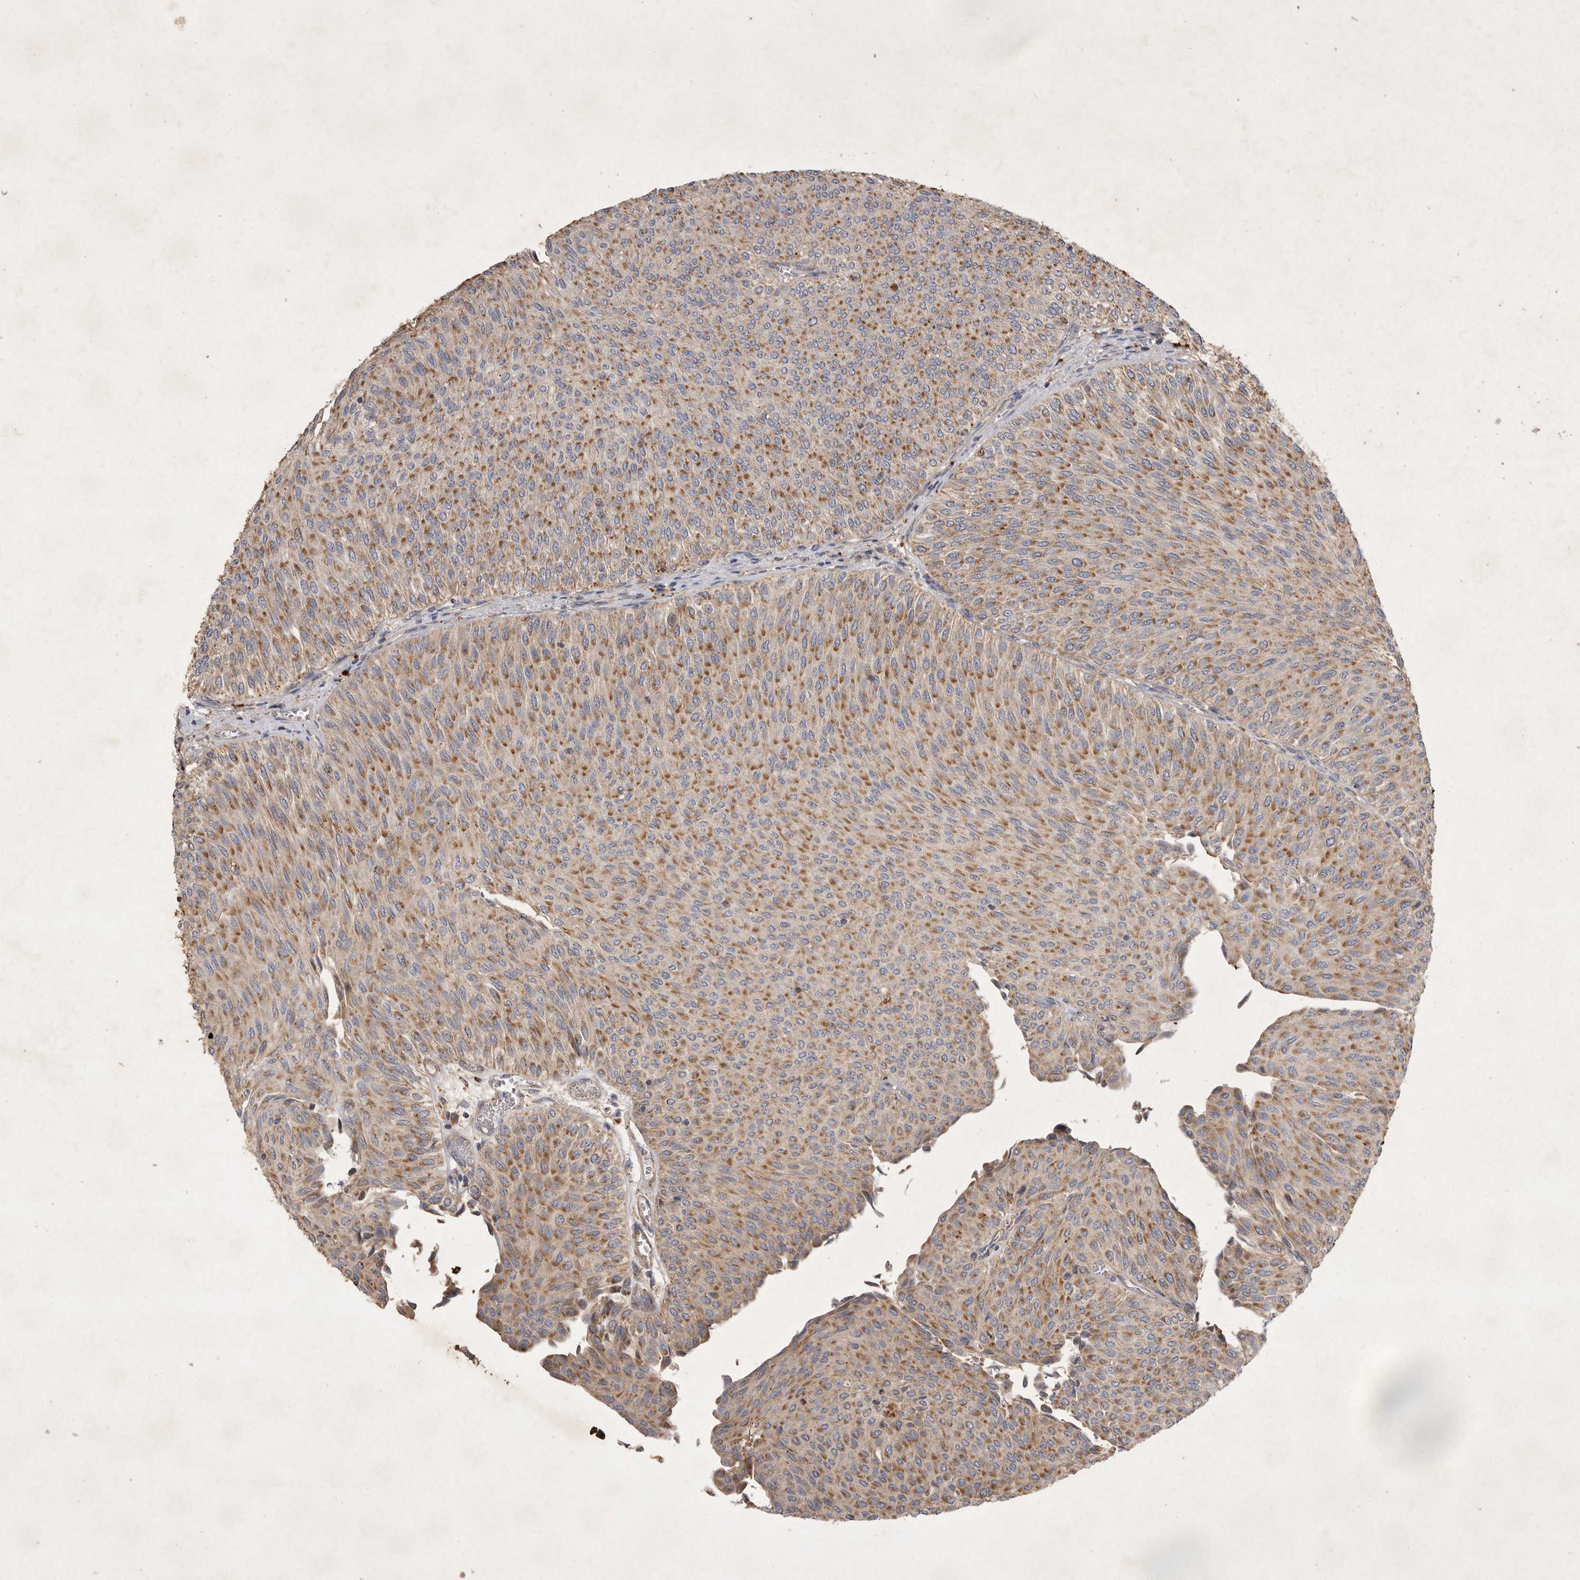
{"staining": {"intensity": "moderate", "quantity": ">75%", "location": "cytoplasmic/membranous"}, "tissue": "urothelial cancer", "cell_type": "Tumor cells", "image_type": "cancer", "snomed": [{"axis": "morphology", "description": "Urothelial carcinoma, Low grade"}, {"axis": "topography", "description": "Urinary bladder"}], "caption": "Moderate cytoplasmic/membranous protein expression is present in approximately >75% of tumor cells in urothelial cancer. The staining is performed using DAB brown chromogen to label protein expression. The nuclei are counter-stained blue using hematoxylin.", "gene": "MRPL41", "patient": {"sex": "male", "age": 78}}